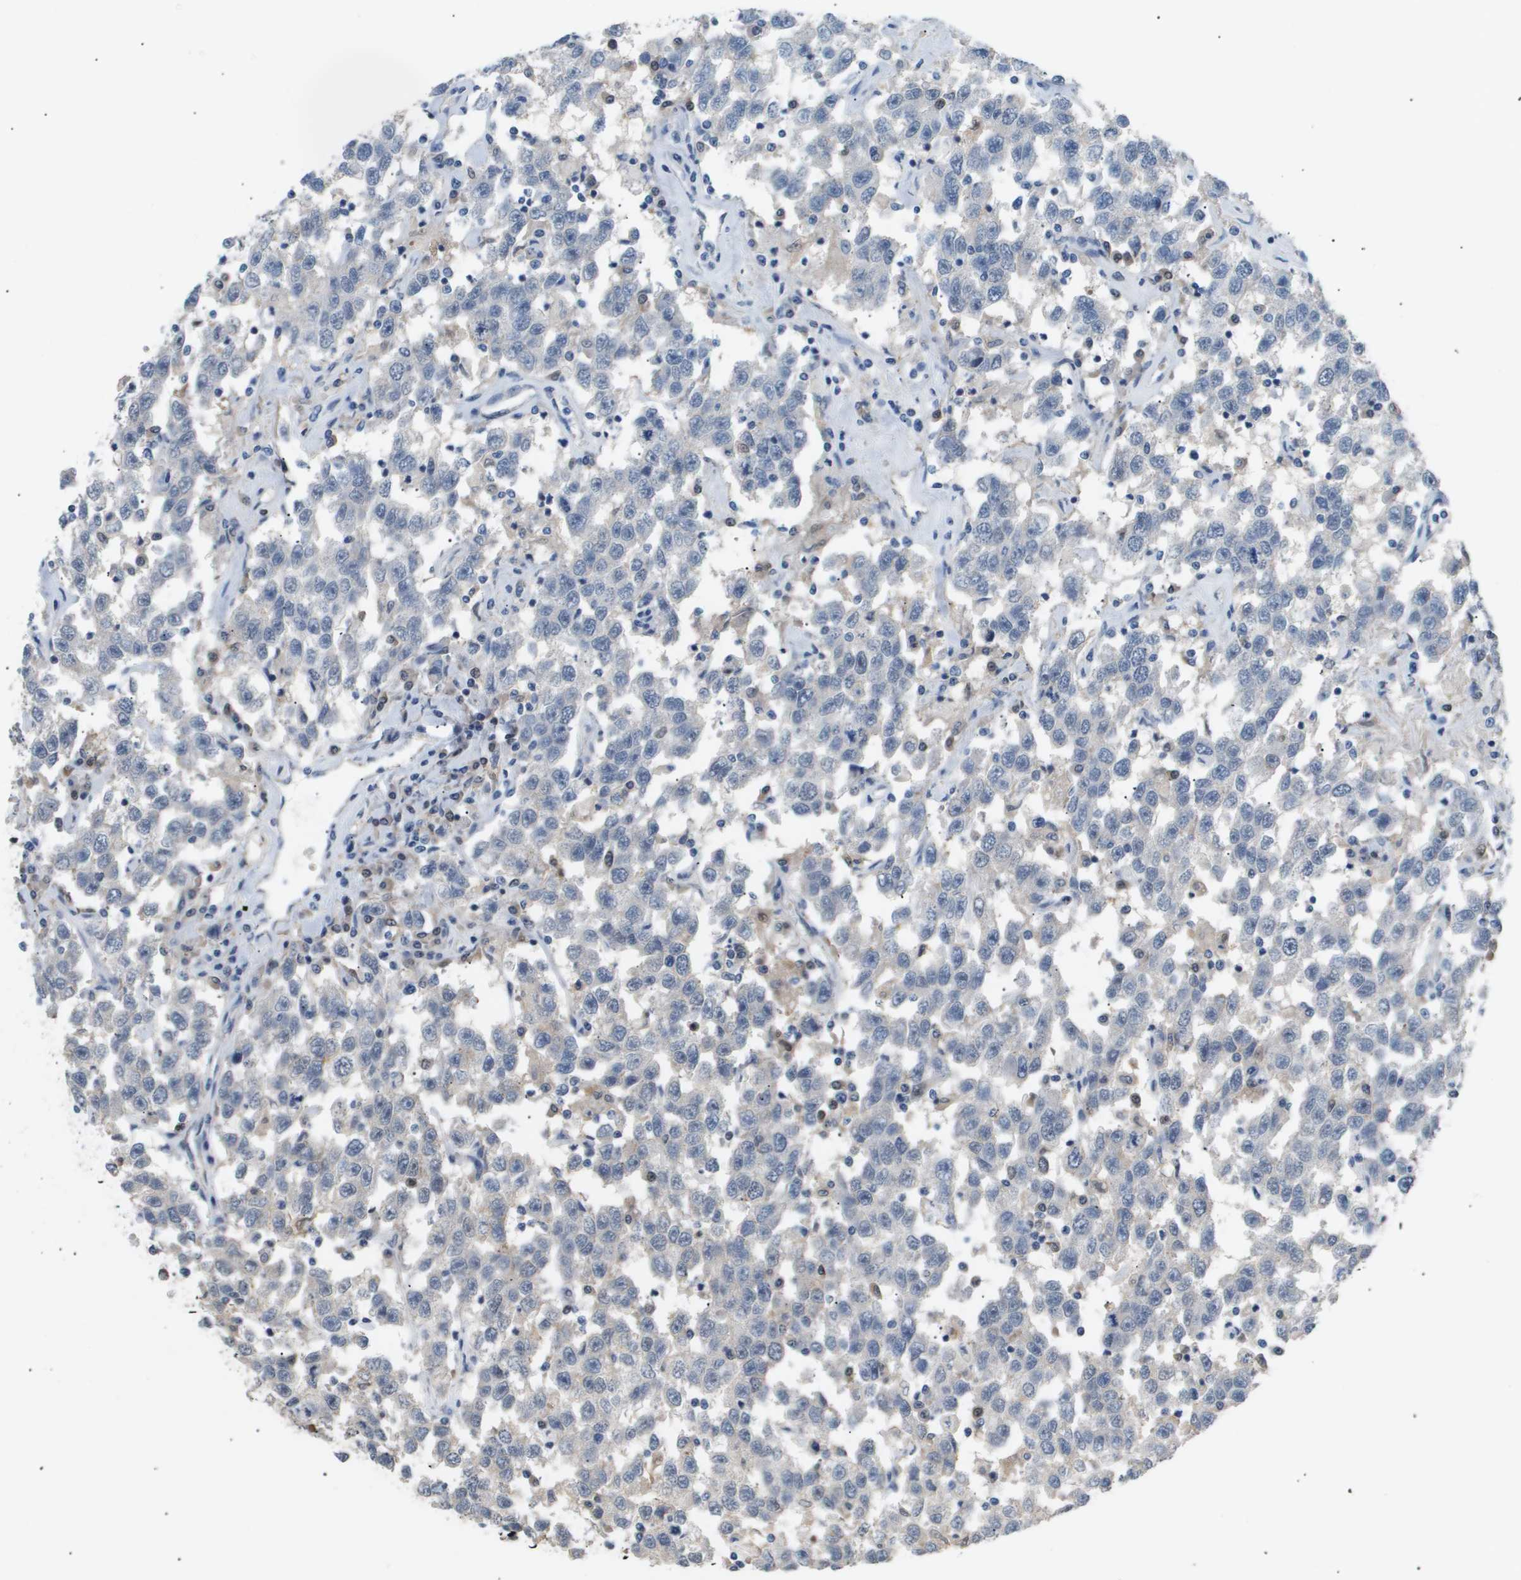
{"staining": {"intensity": "negative", "quantity": "none", "location": "none"}, "tissue": "testis cancer", "cell_type": "Tumor cells", "image_type": "cancer", "snomed": [{"axis": "morphology", "description": "Seminoma, NOS"}, {"axis": "topography", "description": "Testis"}], "caption": "A high-resolution photomicrograph shows IHC staining of testis seminoma, which shows no significant staining in tumor cells. Nuclei are stained in blue.", "gene": "AKR1A1", "patient": {"sex": "male", "age": 41}}